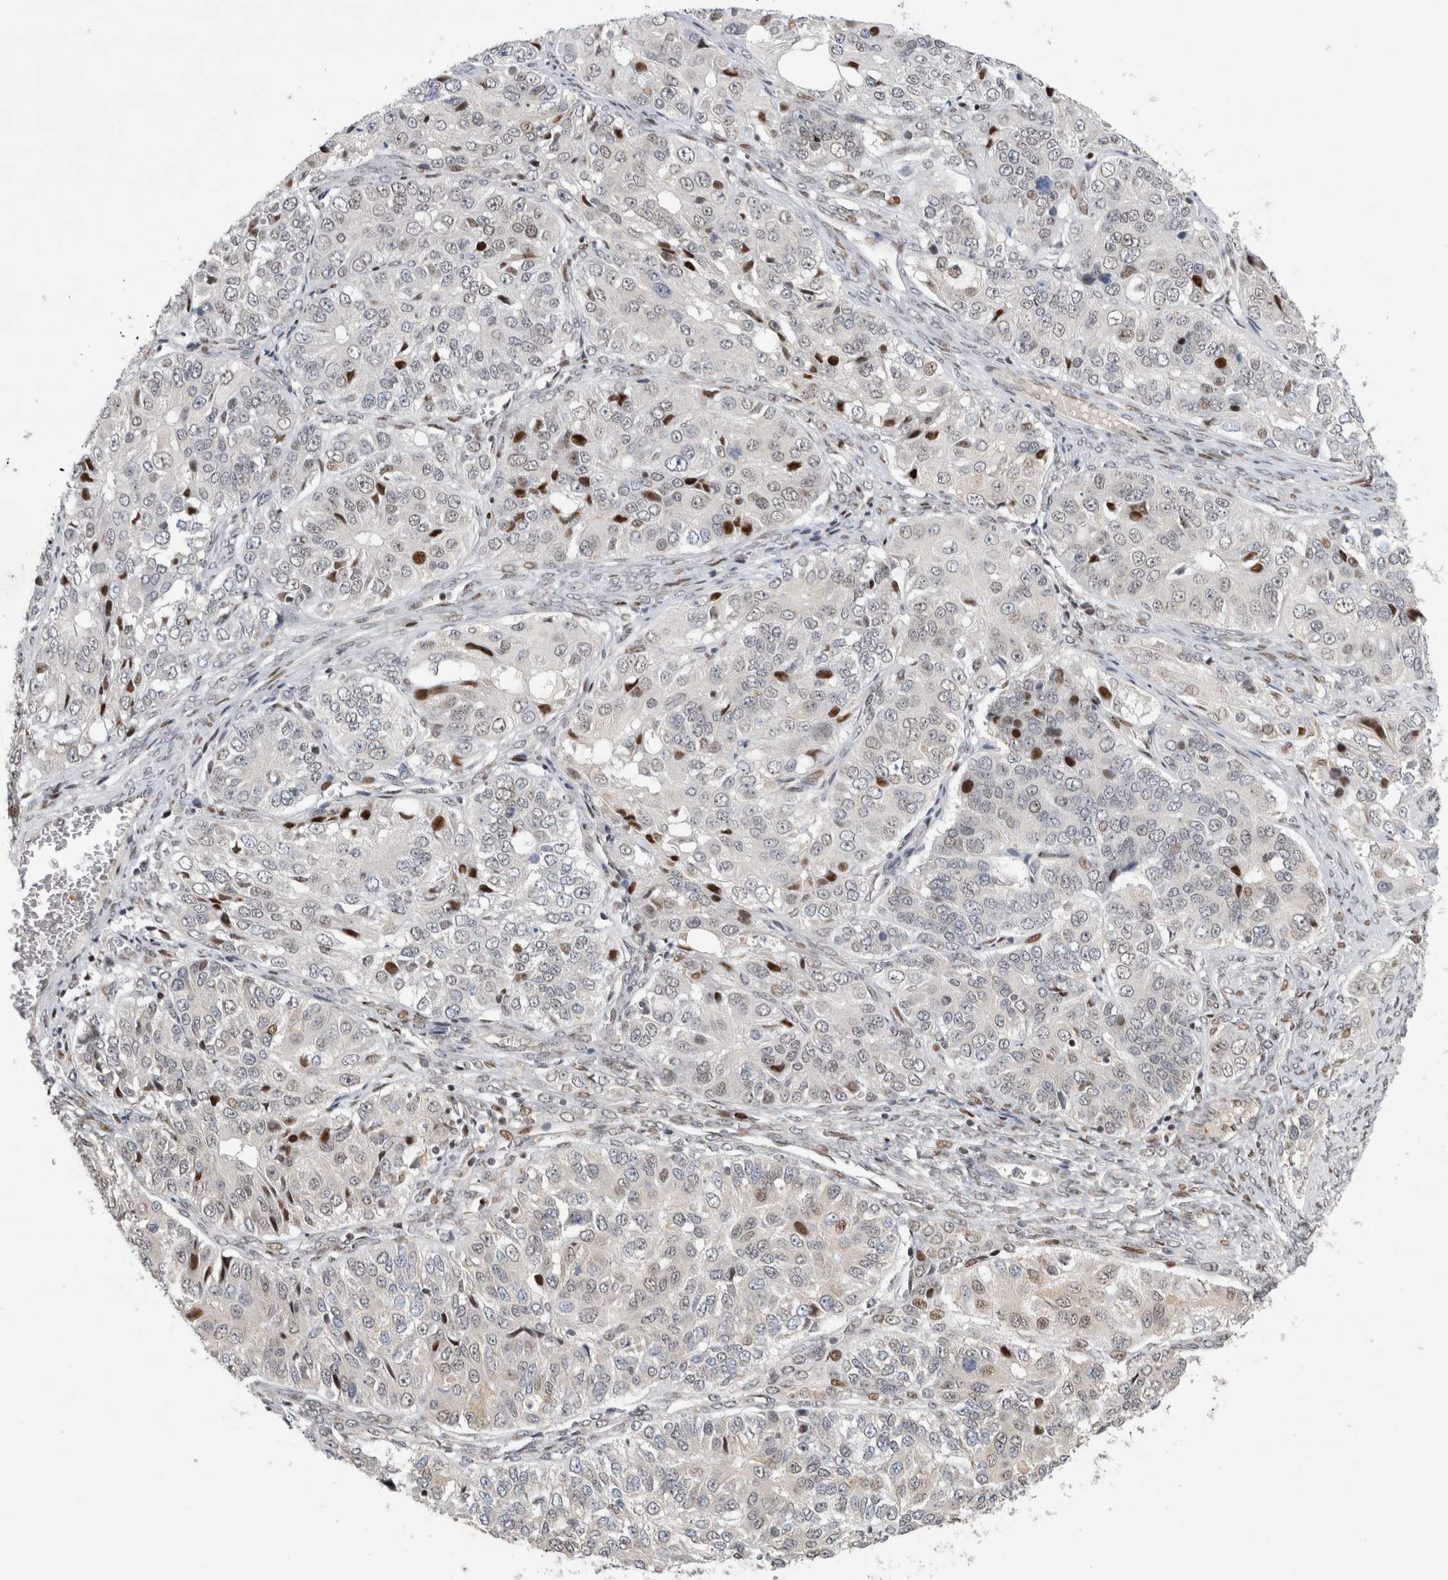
{"staining": {"intensity": "moderate", "quantity": "<25%", "location": "nuclear"}, "tissue": "ovarian cancer", "cell_type": "Tumor cells", "image_type": "cancer", "snomed": [{"axis": "morphology", "description": "Carcinoma, endometroid"}, {"axis": "topography", "description": "Ovary"}], "caption": "High-magnification brightfield microscopy of ovarian endometroid carcinoma stained with DAB (brown) and counterstained with hematoxylin (blue). tumor cells exhibit moderate nuclear expression is identified in approximately<25% of cells.", "gene": "C8orf58", "patient": {"sex": "female", "age": 51}}